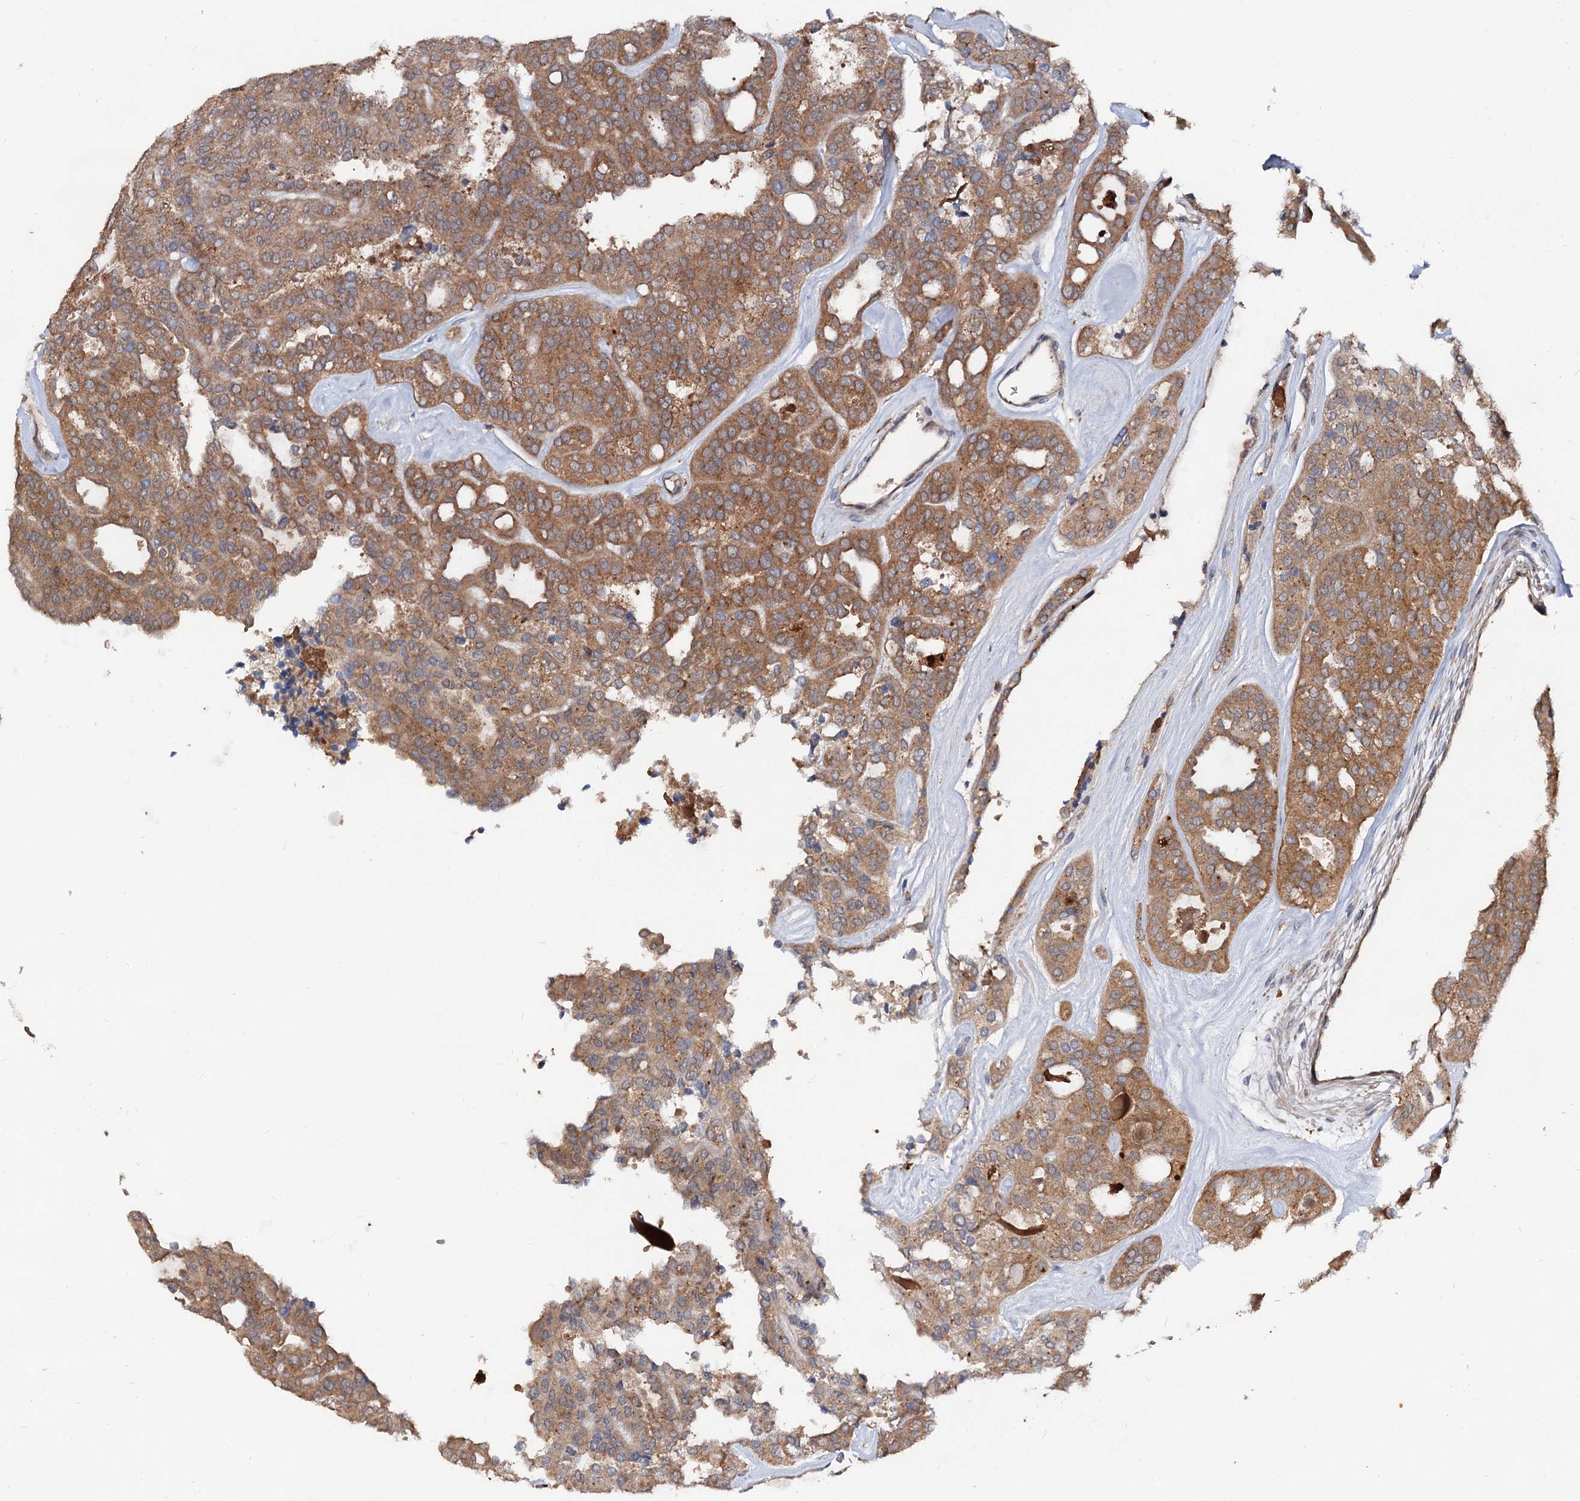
{"staining": {"intensity": "moderate", "quantity": ">75%", "location": "cytoplasmic/membranous"}, "tissue": "thyroid cancer", "cell_type": "Tumor cells", "image_type": "cancer", "snomed": [{"axis": "morphology", "description": "Follicular adenoma carcinoma, NOS"}, {"axis": "topography", "description": "Thyroid gland"}], "caption": "DAB (3,3'-diaminobenzidine) immunohistochemical staining of human thyroid cancer (follicular adenoma carcinoma) displays moderate cytoplasmic/membranous protein staining in approximately >75% of tumor cells. (DAB (3,3'-diaminobenzidine) IHC, brown staining for protein, blue staining for nuclei).", "gene": "VPS29", "patient": {"sex": "male", "age": 75}}